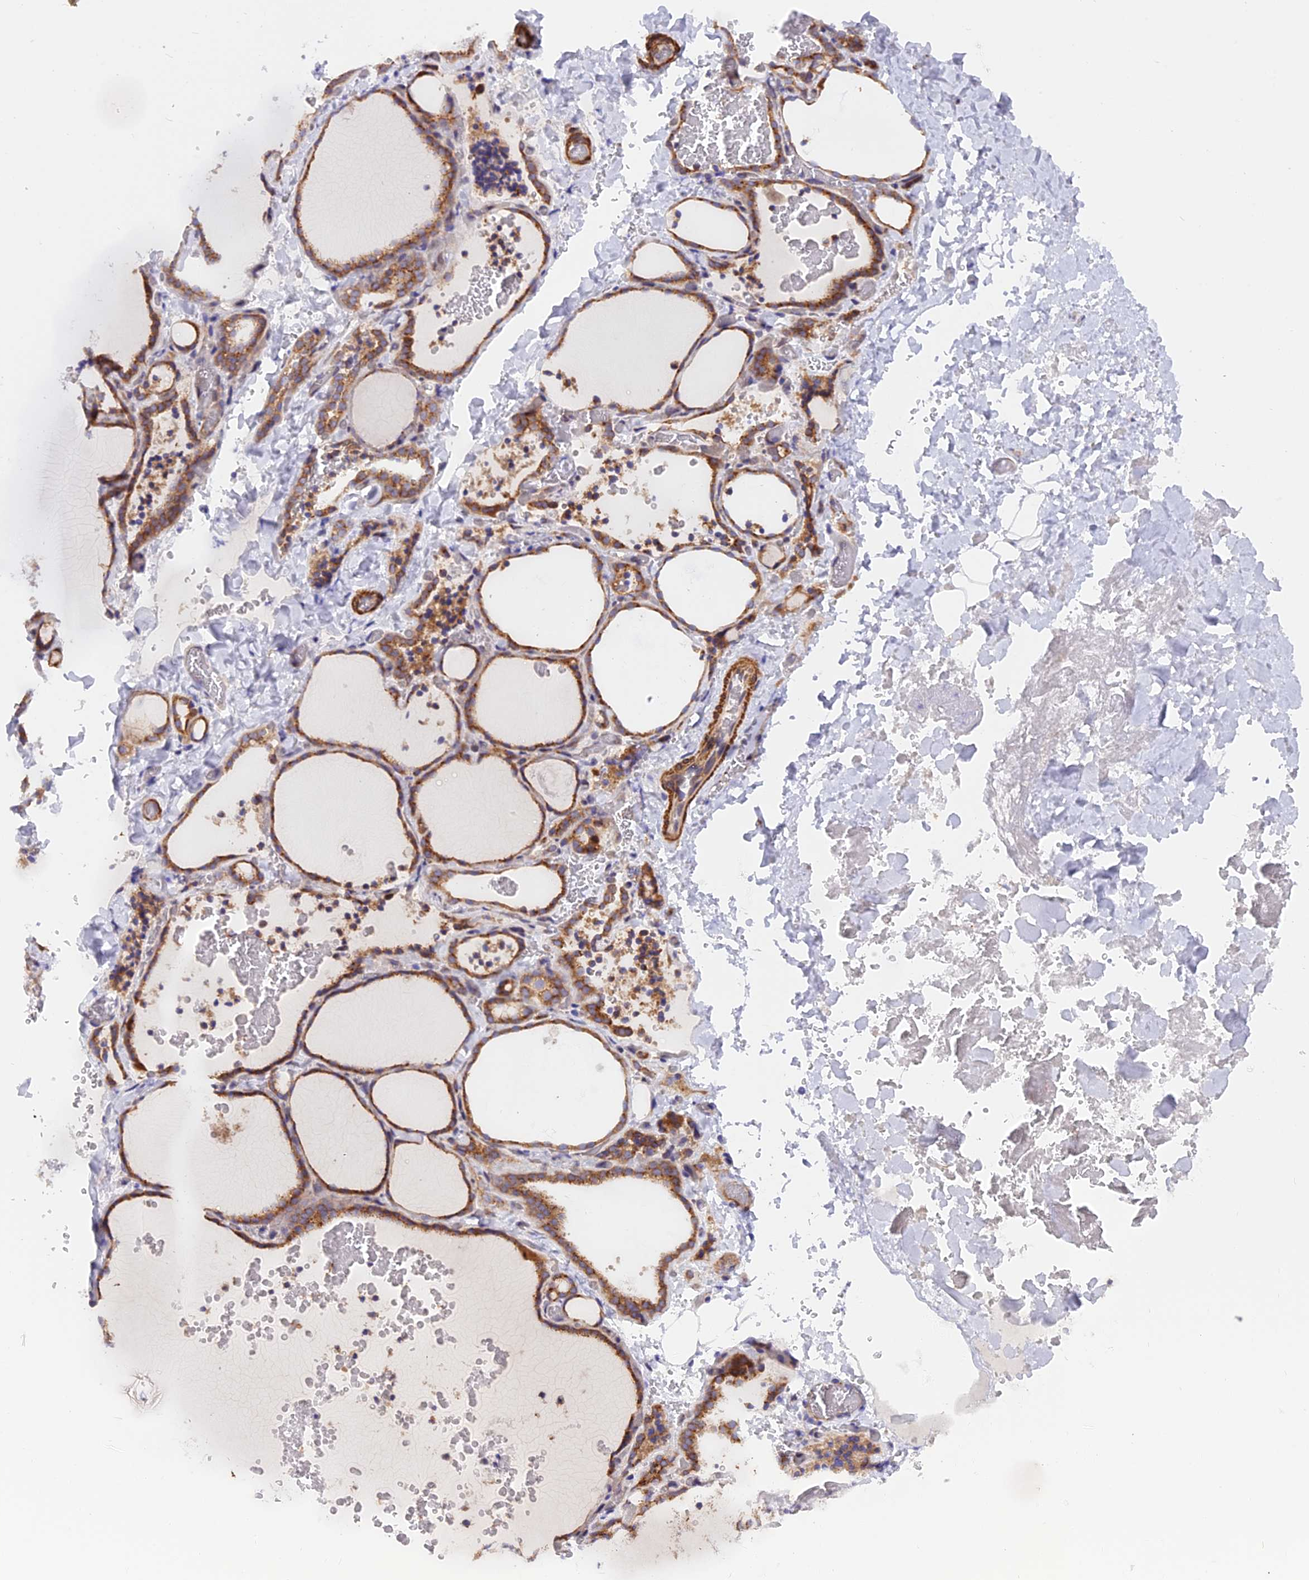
{"staining": {"intensity": "moderate", "quantity": ">75%", "location": "cytoplasmic/membranous"}, "tissue": "thyroid gland", "cell_type": "Glandular cells", "image_type": "normal", "snomed": [{"axis": "morphology", "description": "Normal tissue, NOS"}, {"axis": "topography", "description": "Thyroid gland"}], "caption": "This photomicrograph exhibits IHC staining of normal human thyroid gland, with medium moderate cytoplasmic/membranous positivity in approximately >75% of glandular cells.", "gene": "TBC1D20", "patient": {"sex": "female", "age": 22}}